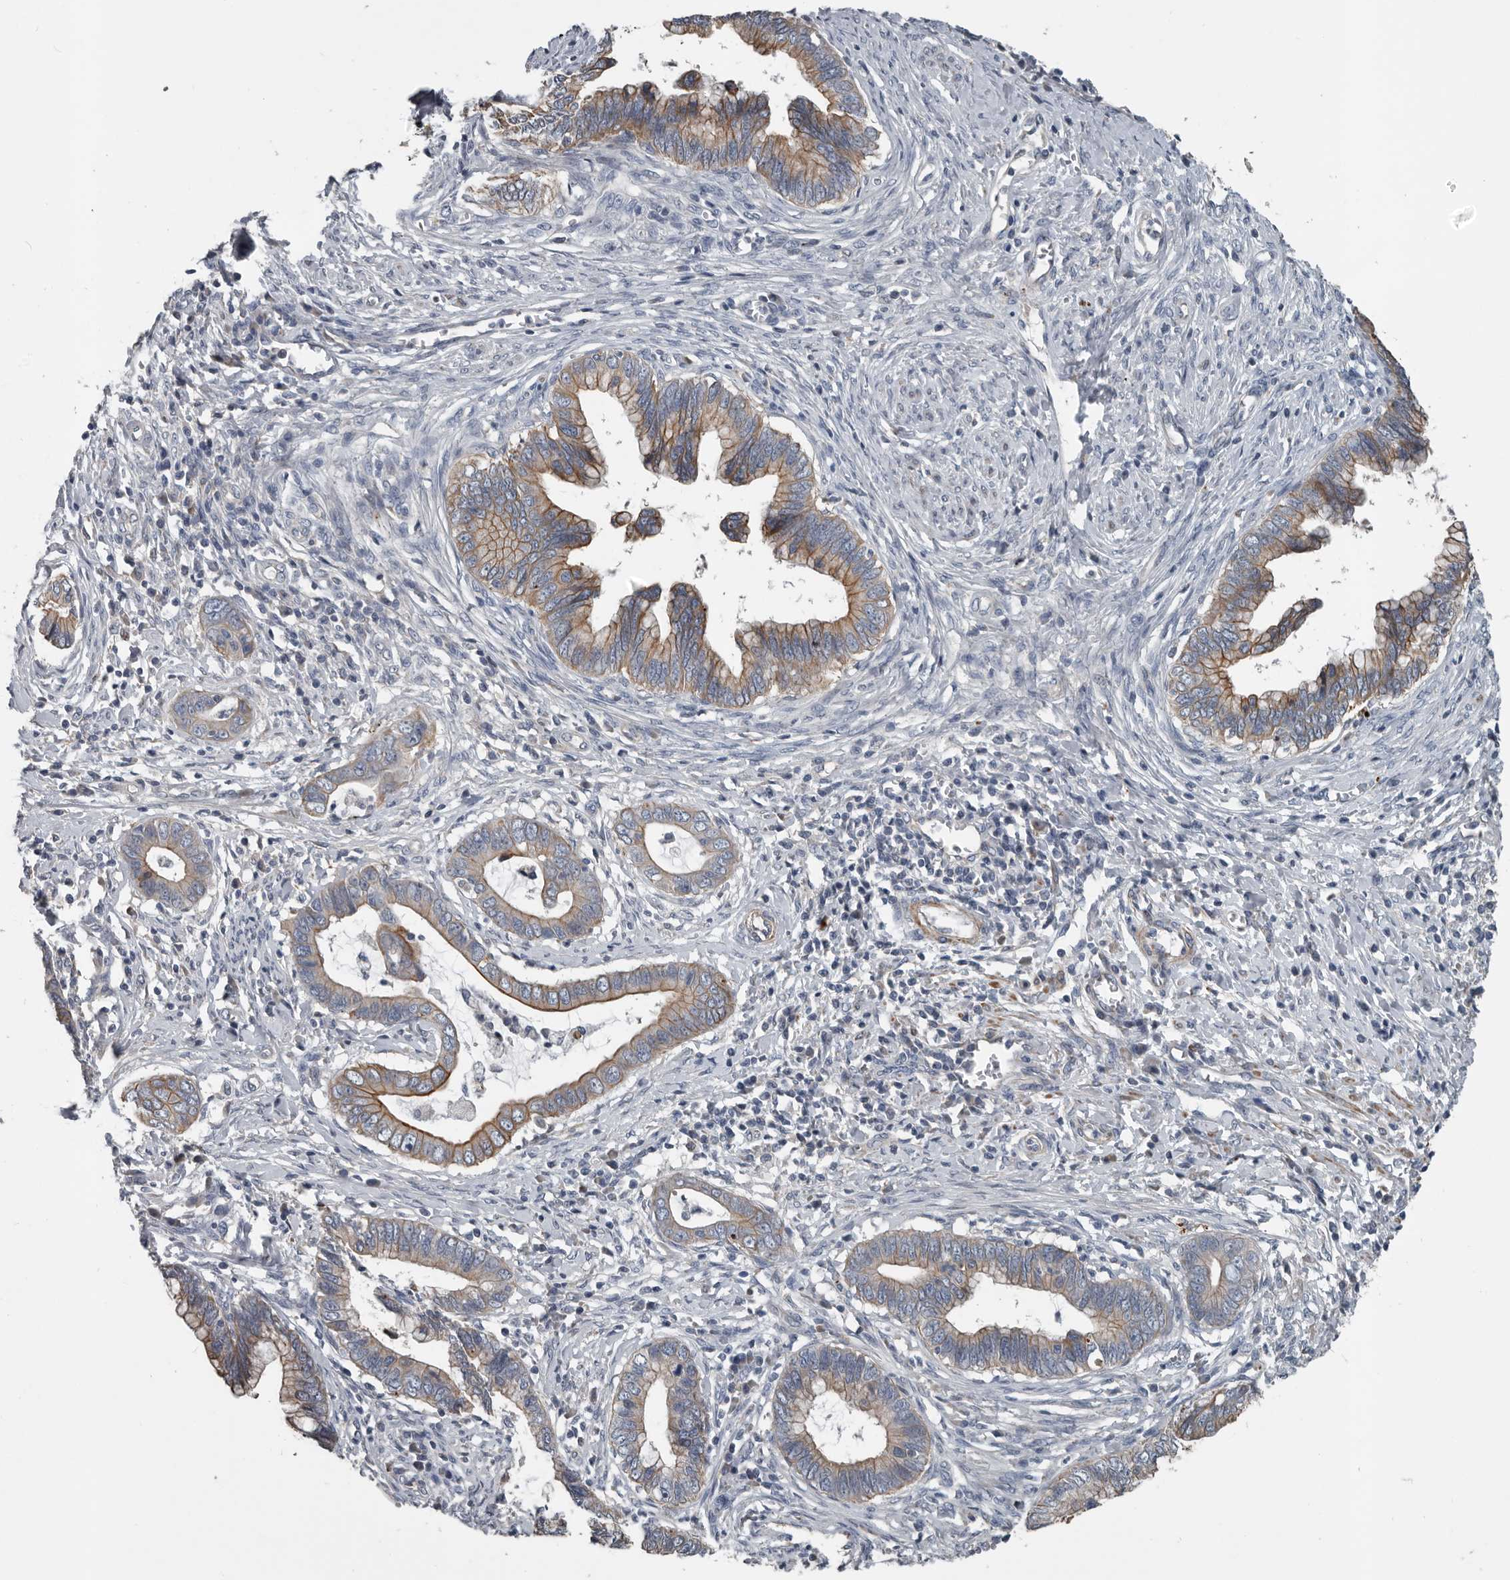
{"staining": {"intensity": "weak", "quantity": ">75%", "location": "cytoplasmic/membranous"}, "tissue": "cervical cancer", "cell_type": "Tumor cells", "image_type": "cancer", "snomed": [{"axis": "morphology", "description": "Adenocarcinoma, NOS"}, {"axis": "topography", "description": "Cervix"}], "caption": "A photomicrograph showing weak cytoplasmic/membranous positivity in about >75% of tumor cells in cervical adenocarcinoma, as visualized by brown immunohistochemical staining.", "gene": "DPY19L4", "patient": {"sex": "female", "age": 44}}